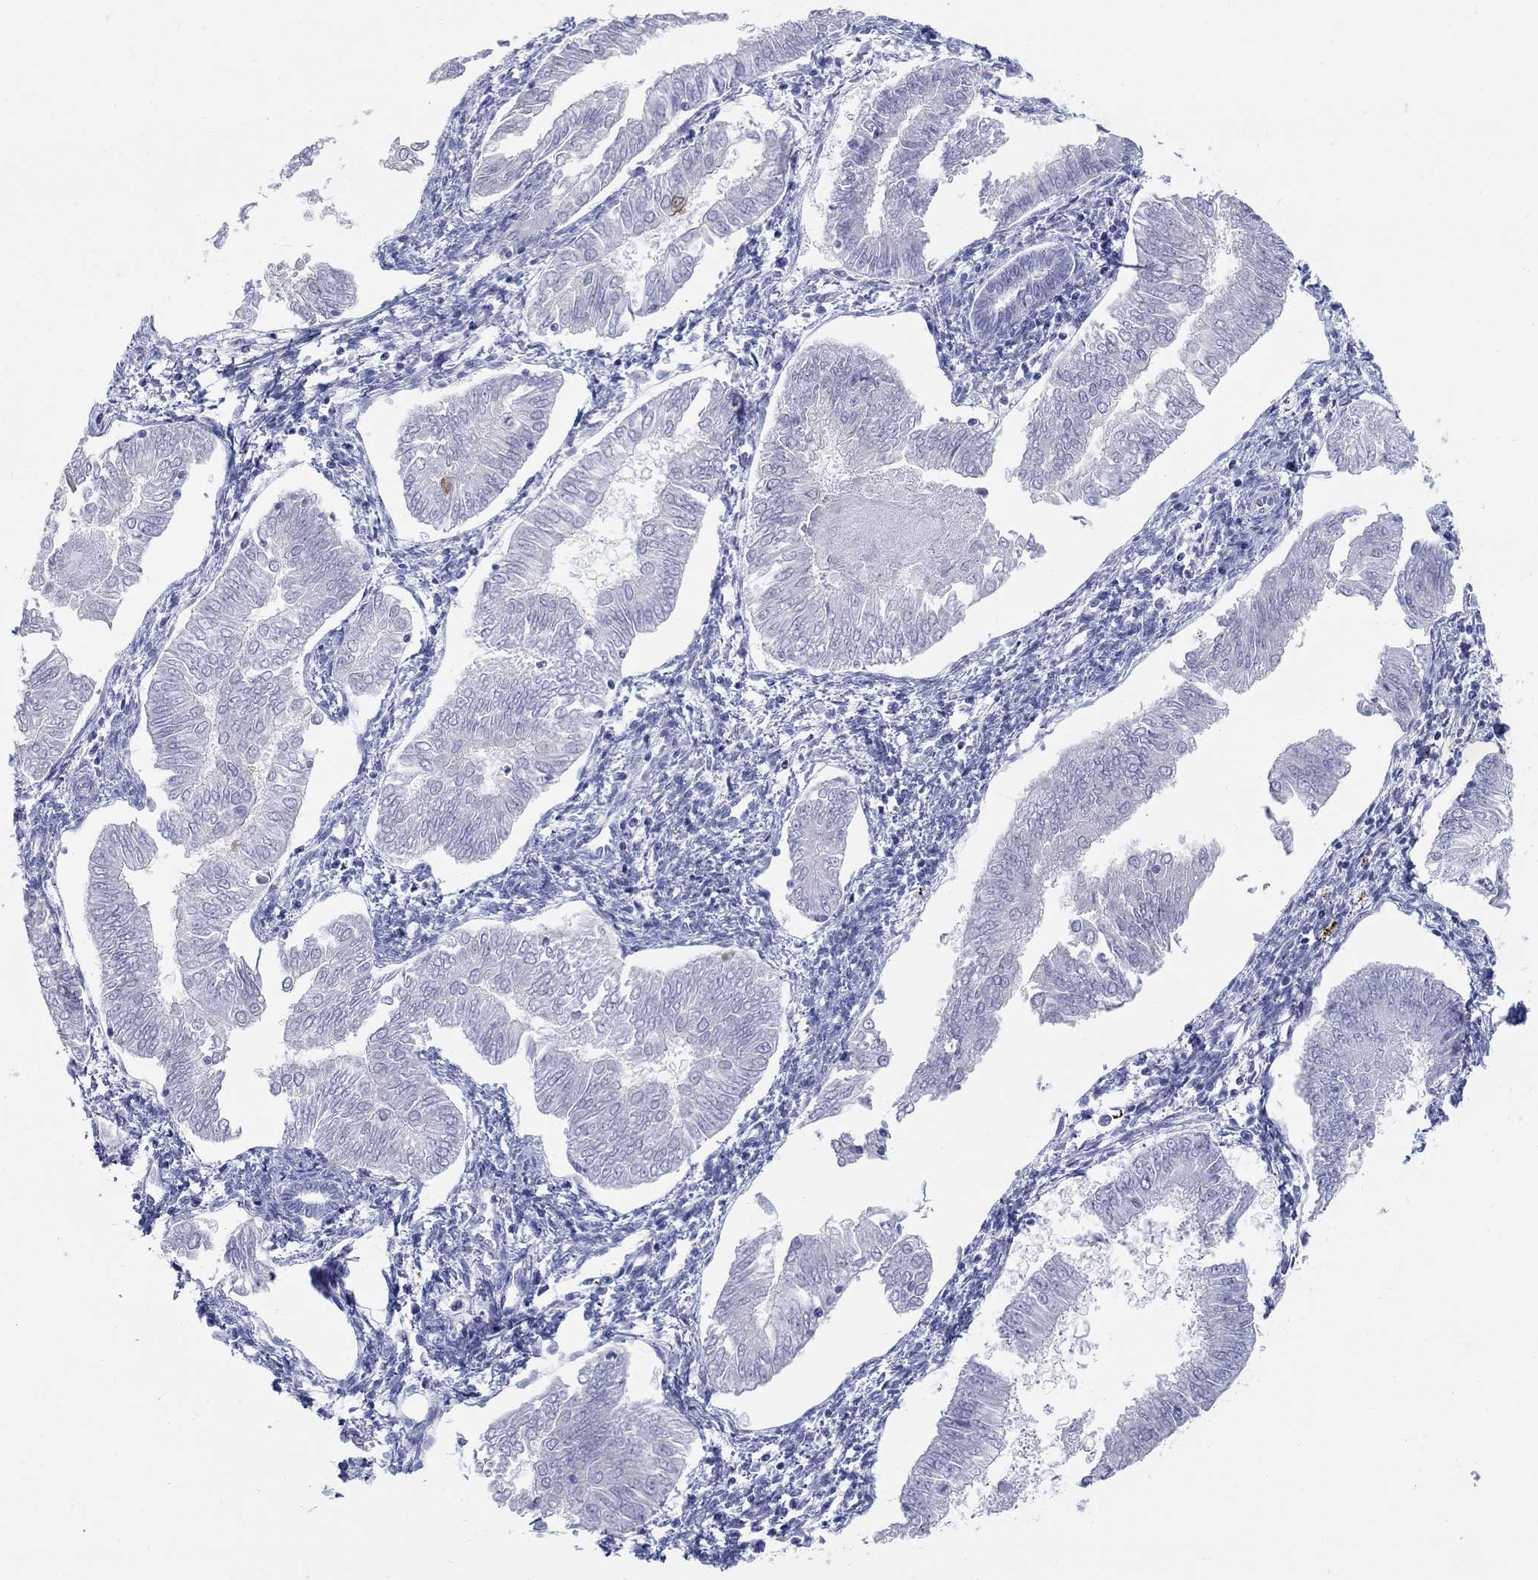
{"staining": {"intensity": "negative", "quantity": "none", "location": "none"}, "tissue": "endometrial cancer", "cell_type": "Tumor cells", "image_type": "cancer", "snomed": [{"axis": "morphology", "description": "Adenocarcinoma, NOS"}, {"axis": "topography", "description": "Endometrium"}], "caption": "There is no significant staining in tumor cells of endometrial cancer (adenocarcinoma).", "gene": "AKR1C2", "patient": {"sex": "female", "age": 53}}